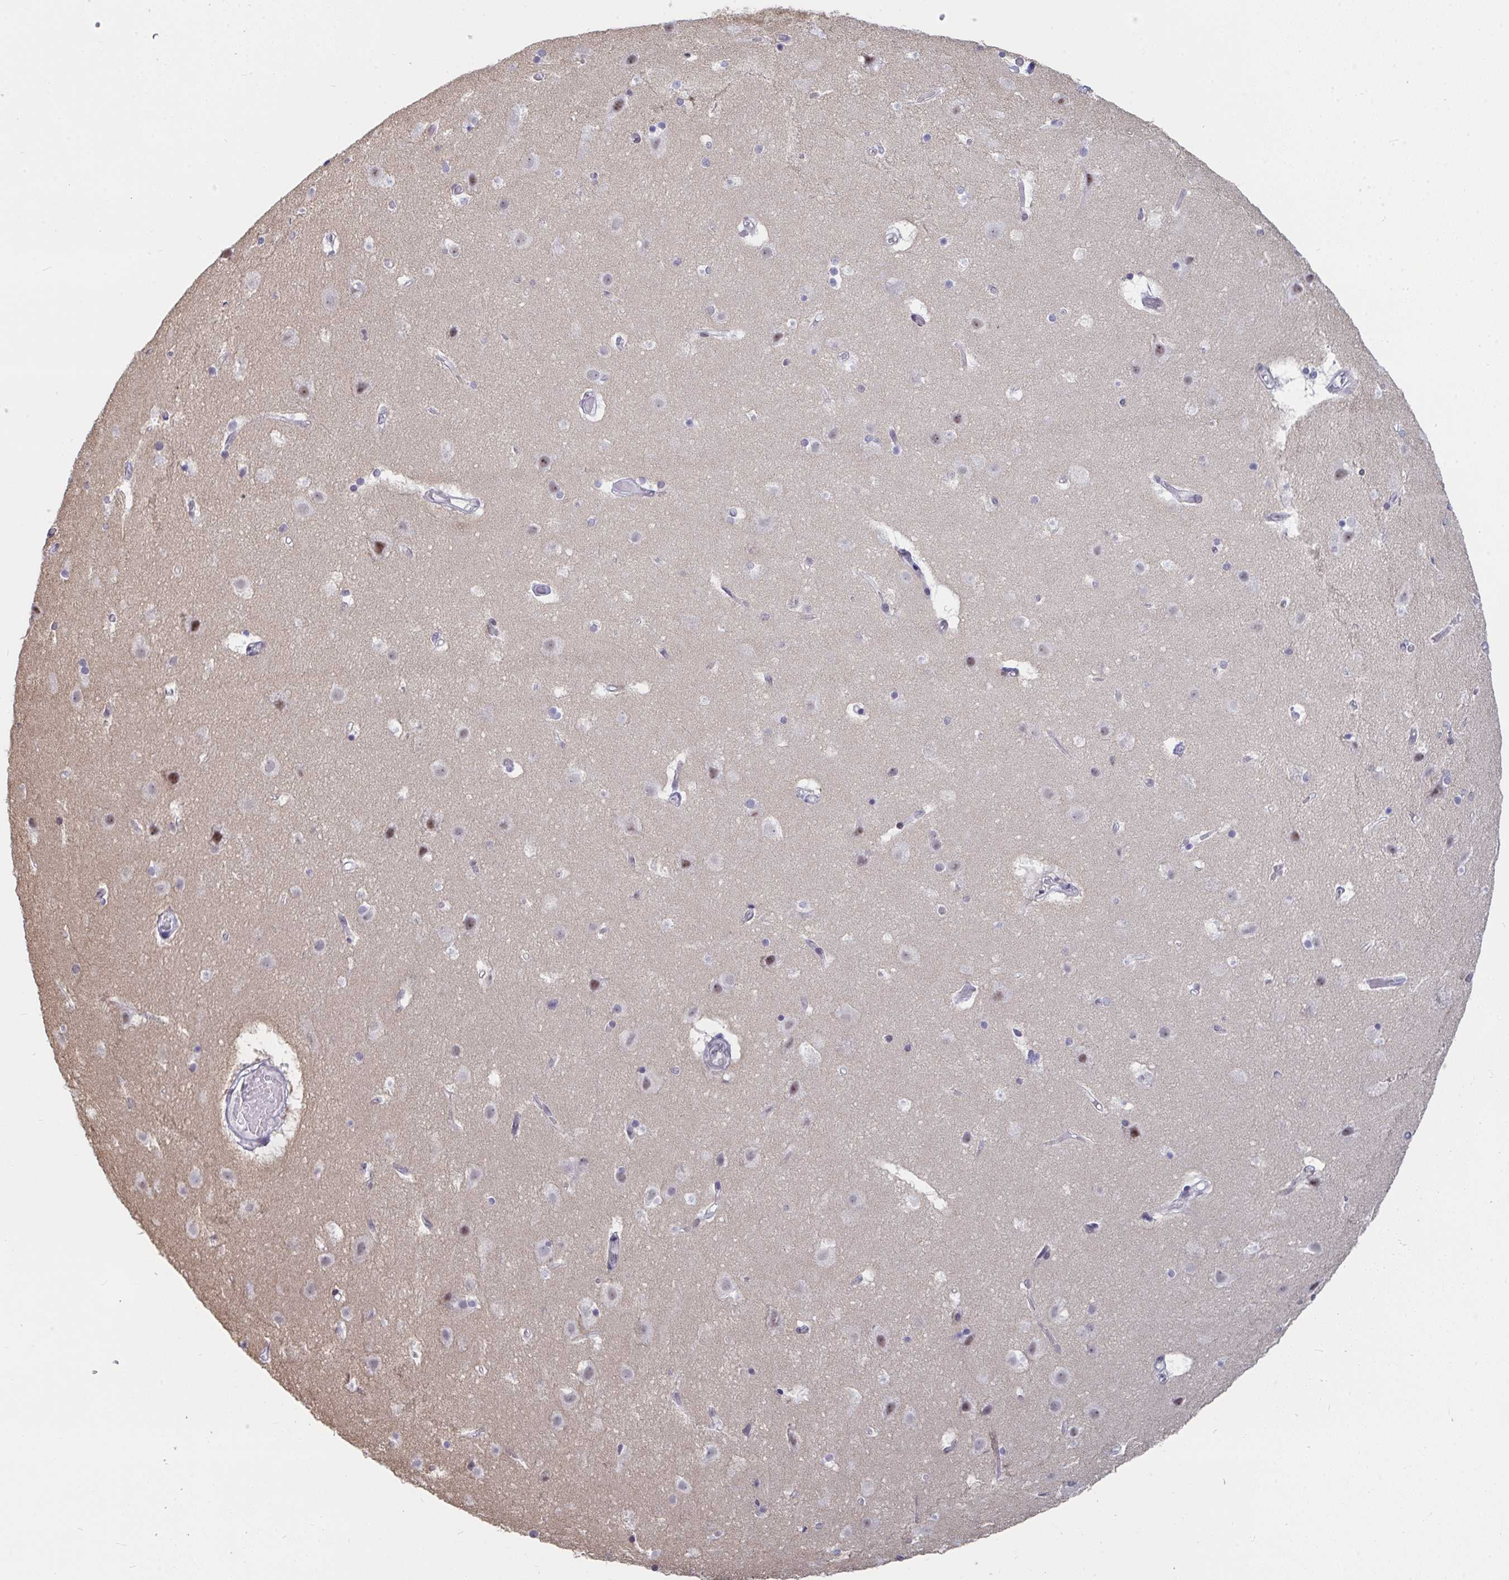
{"staining": {"intensity": "negative", "quantity": "none", "location": "none"}, "tissue": "cerebral cortex", "cell_type": "Endothelial cells", "image_type": "normal", "snomed": [{"axis": "morphology", "description": "Normal tissue, NOS"}, {"axis": "topography", "description": "Cerebral cortex"}], "caption": "The IHC image has no significant expression in endothelial cells of cerebral cortex.", "gene": "PRR14", "patient": {"sex": "female", "age": 52}}